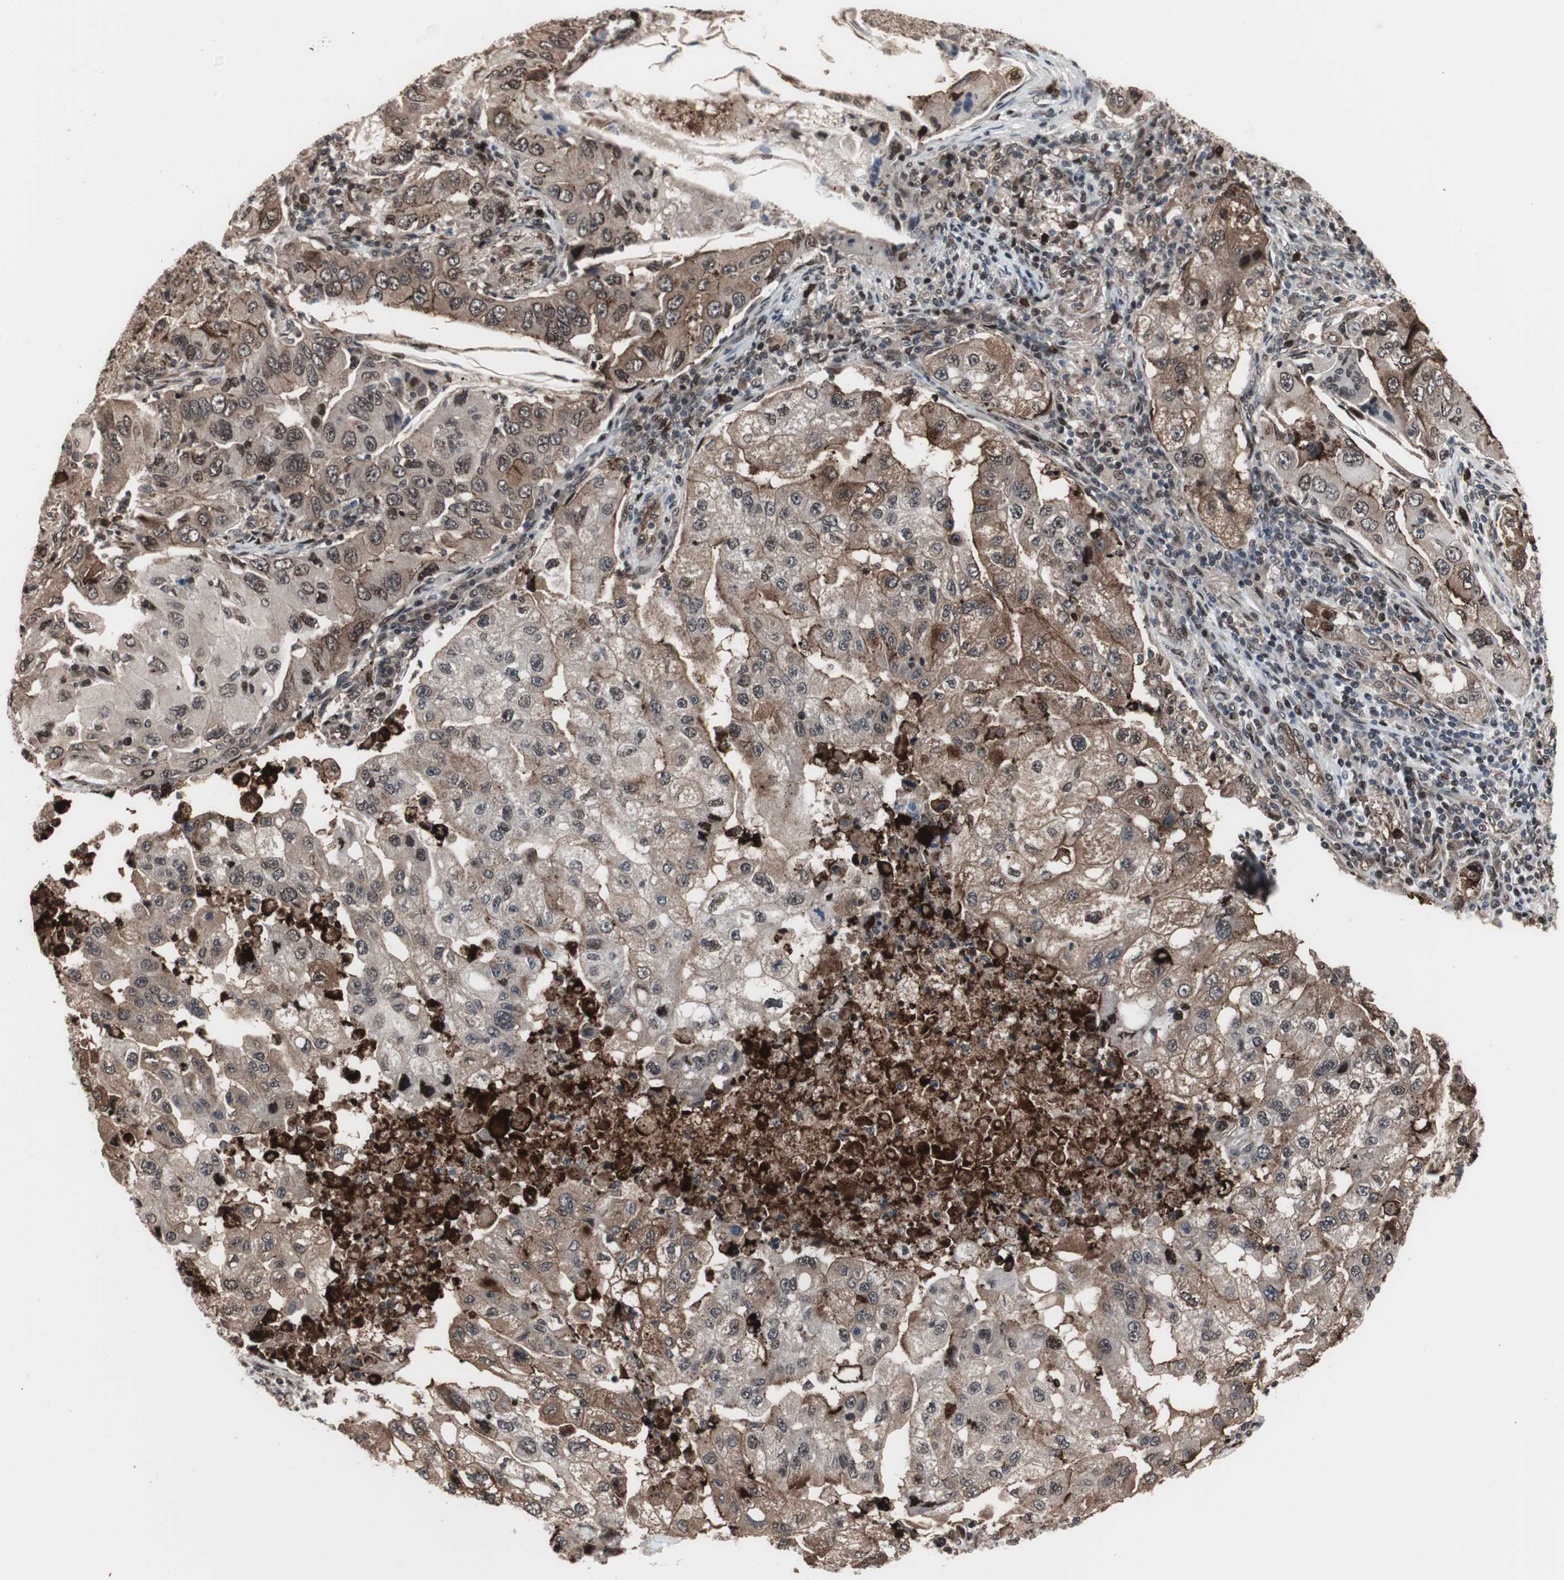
{"staining": {"intensity": "moderate", "quantity": "25%-75%", "location": "cytoplasmic/membranous,nuclear"}, "tissue": "lung cancer", "cell_type": "Tumor cells", "image_type": "cancer", "snomed": [{"axis": "morphology", "description": "Adenocarcinoma, NOS"}, {"axis": "topography", "description": "Lung"}], "caption": "Moderate cytoplasmic/membranous and nuclear expression for a protein is appreciated in approximately 25%-75% of tumor cells of adenocarcinoma (lung) using immunohistochemistry.", "gene": "POGZ", "patient": {"sex": "female", "age": 65}}